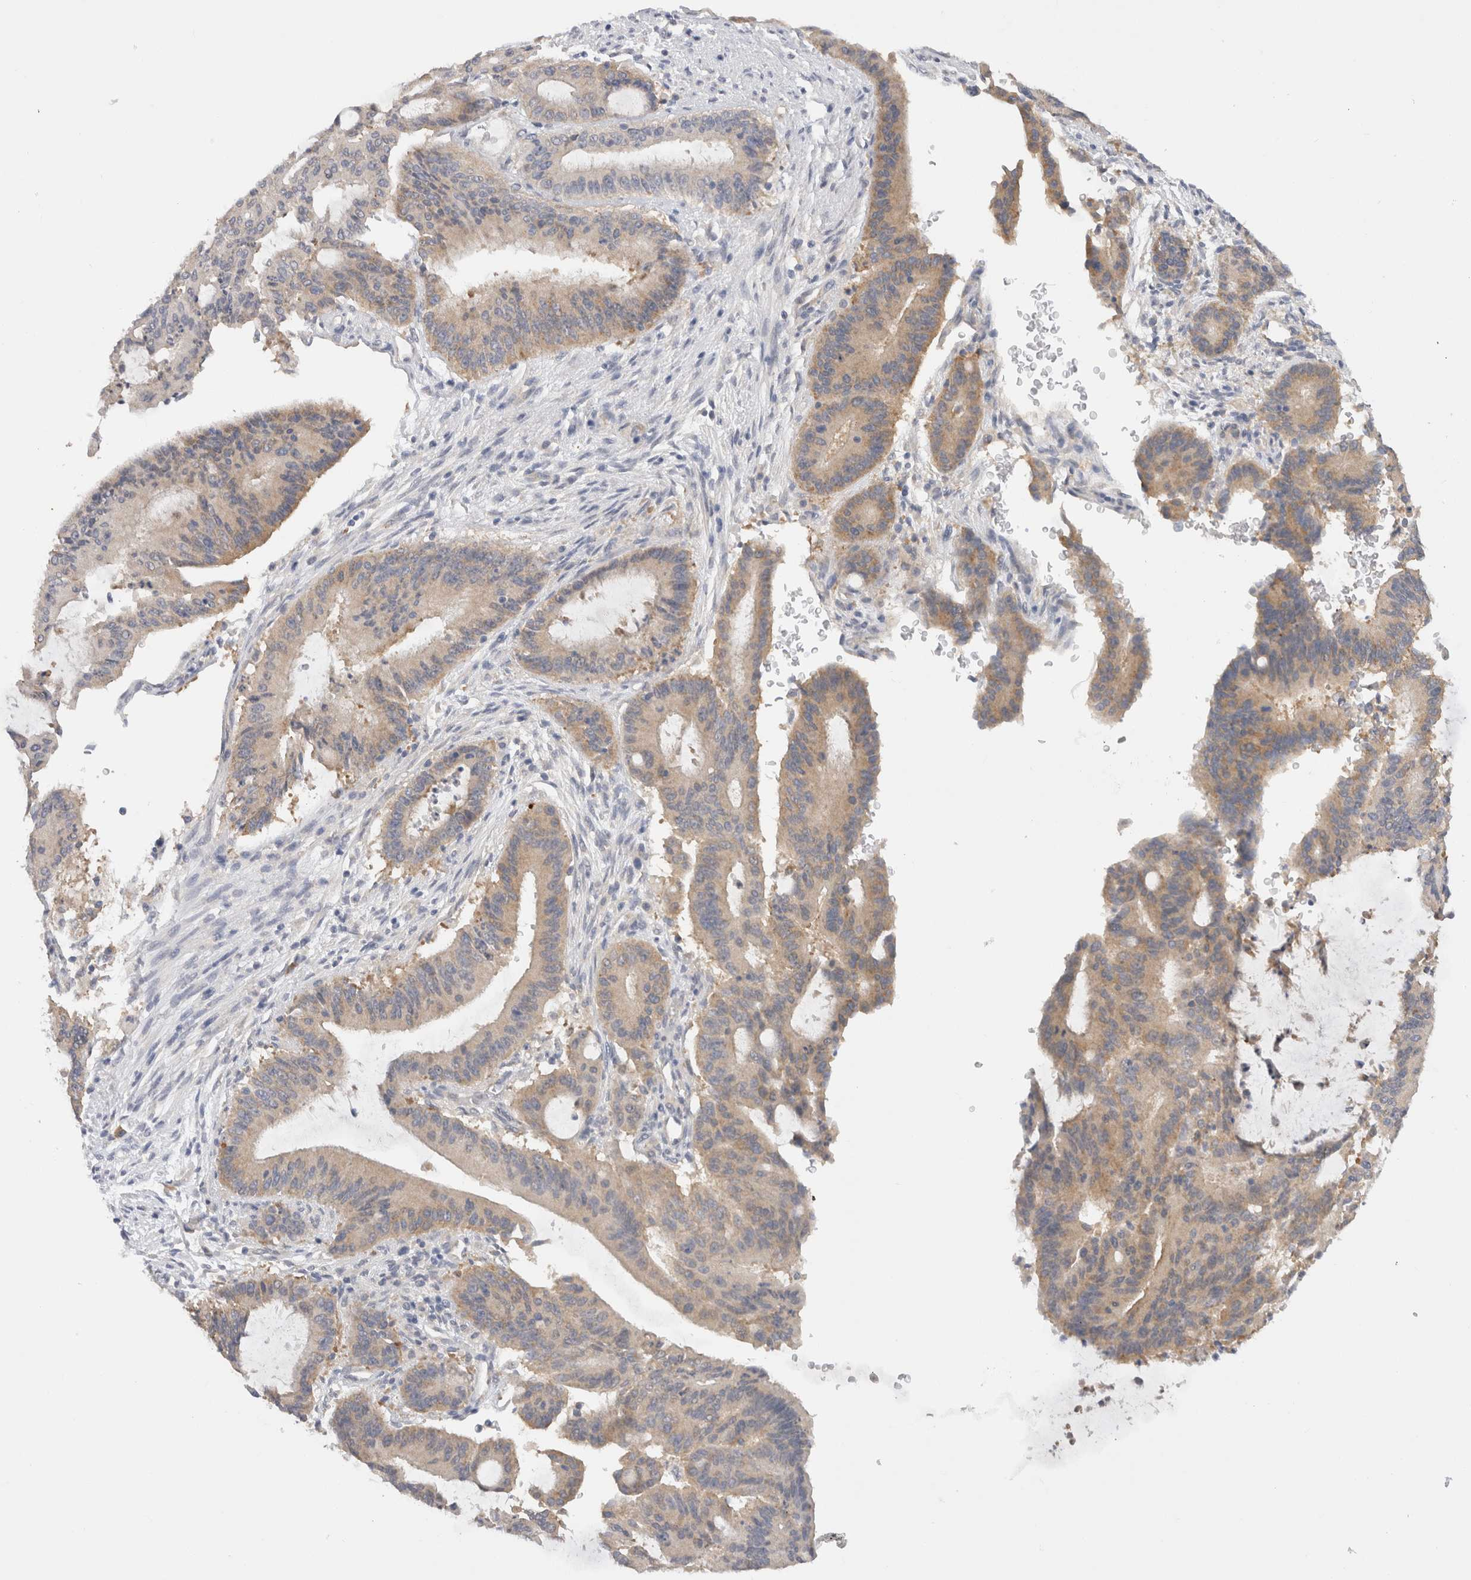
{"staining": {"intensity": "weak", "quantity": "25%-75%", "location": "cytoplasmic/membranous"}, "tissue": "liver cancer", "cell_type": "Tumor cells", "image_type": "cancer", "snomed": [{"axis": "morphology", "description": "Cholangiocarcinoma"}, {"axis": "topography", "description": "Liver"}], "caption": "Protein staining demonstrates weak cytoplasmic/membranous staining in about 25%-75% of tumor cells in liver cancer.", "gene": "CHRM4", "patient": {"sex": "female", "age": 73}}